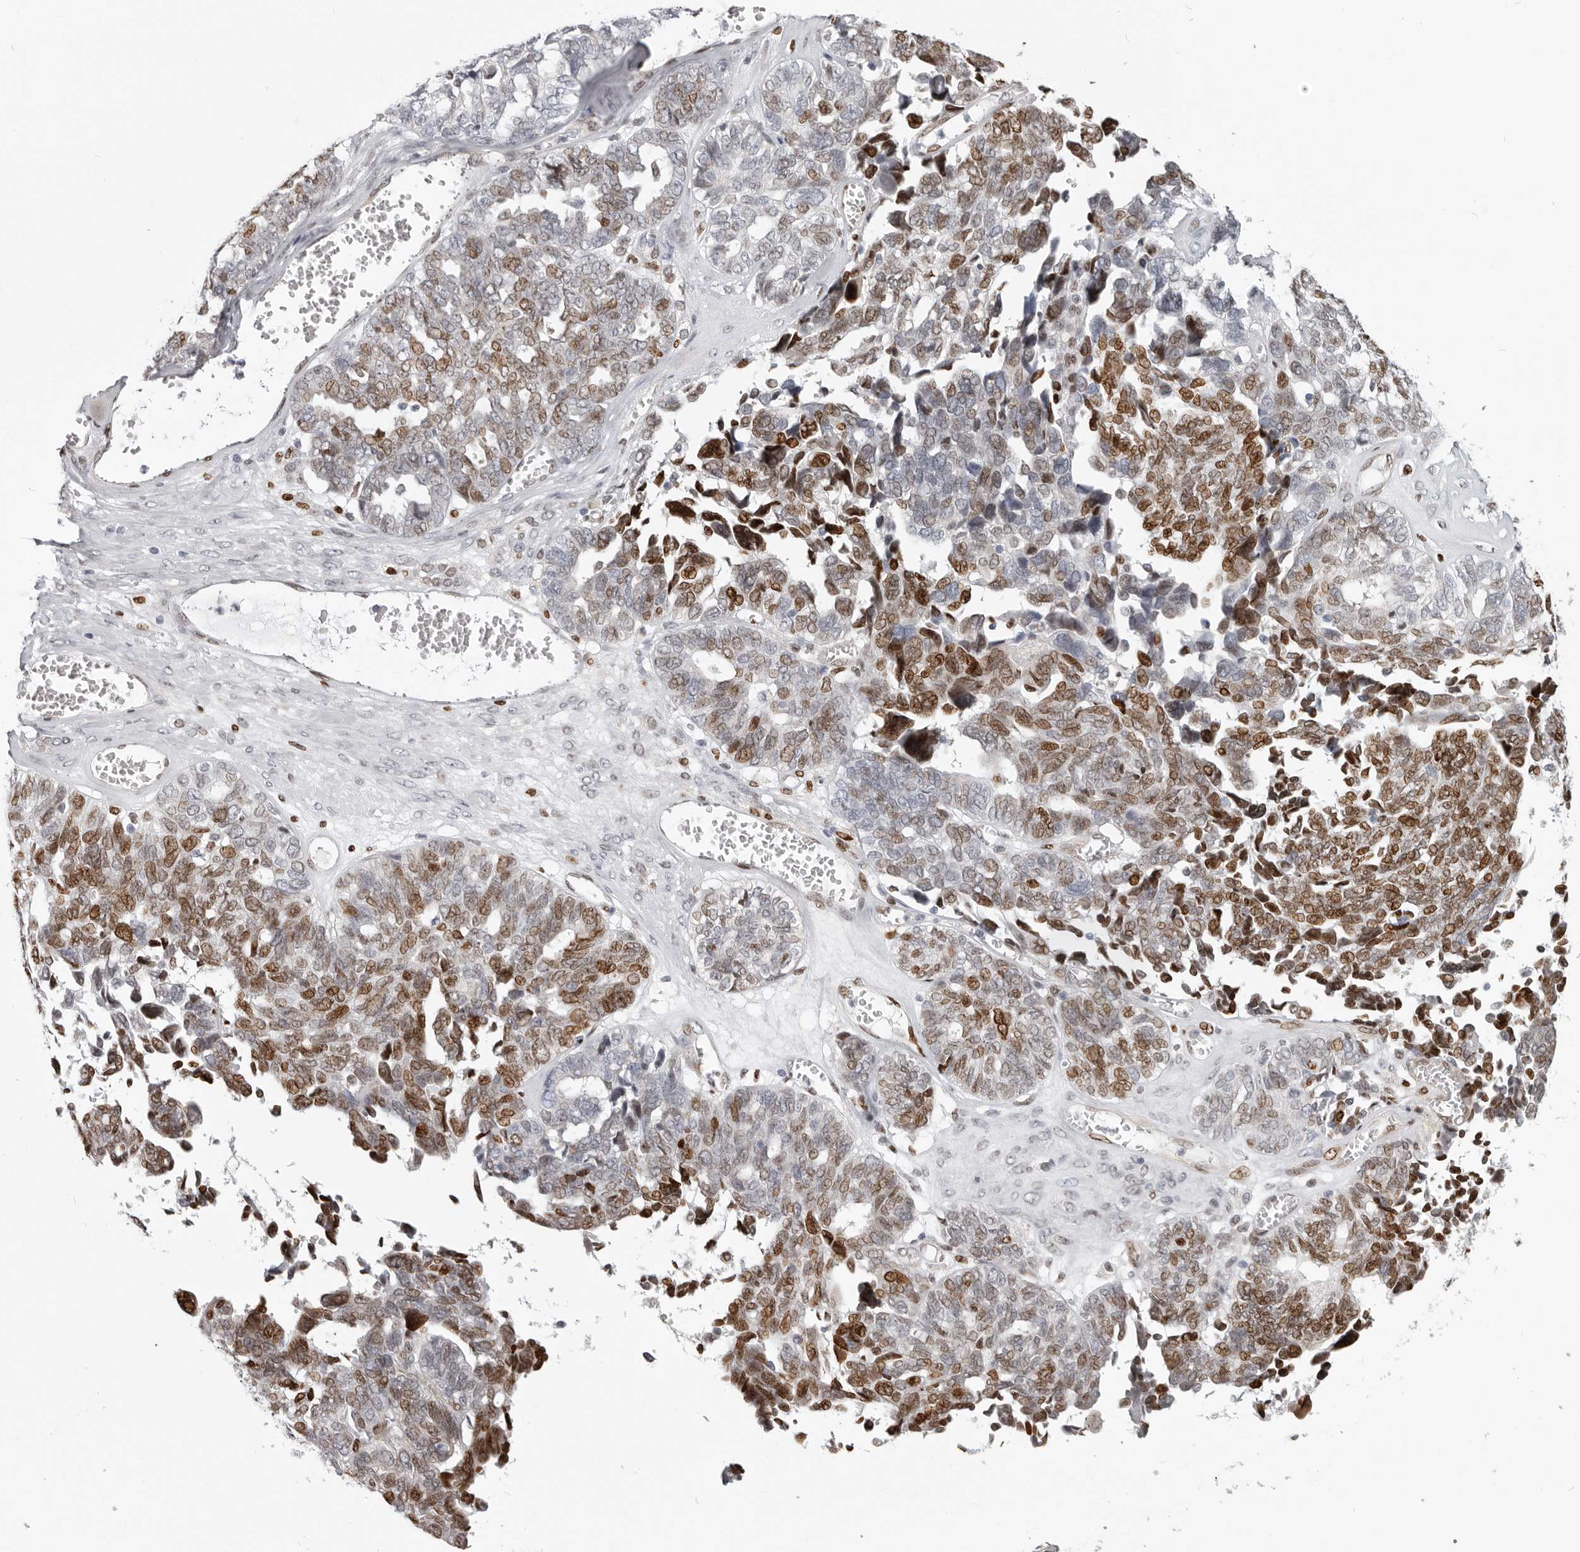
{"staining": {"intensity": "moderate", "quantity": "25%-75%", "location": "nuclear"}, "tissue": "ovarian cancer", "cell_type": "Tumor cells", "image_type": "cancer", "snomed": [{"axis": "morphology", "description": "Cystadenocarcinoma, serous, NOS"}, {"axis": "topography", "description": "Ovary"}], "caption": "Immunohistochemical staining of human ovarian serous cystadenocarcinoma displays moderate nuclear protein expression in approximately 25%-75% of tumor cells.", "gene": "SRP19", "patient": {"sex": "female", "age": 79}}